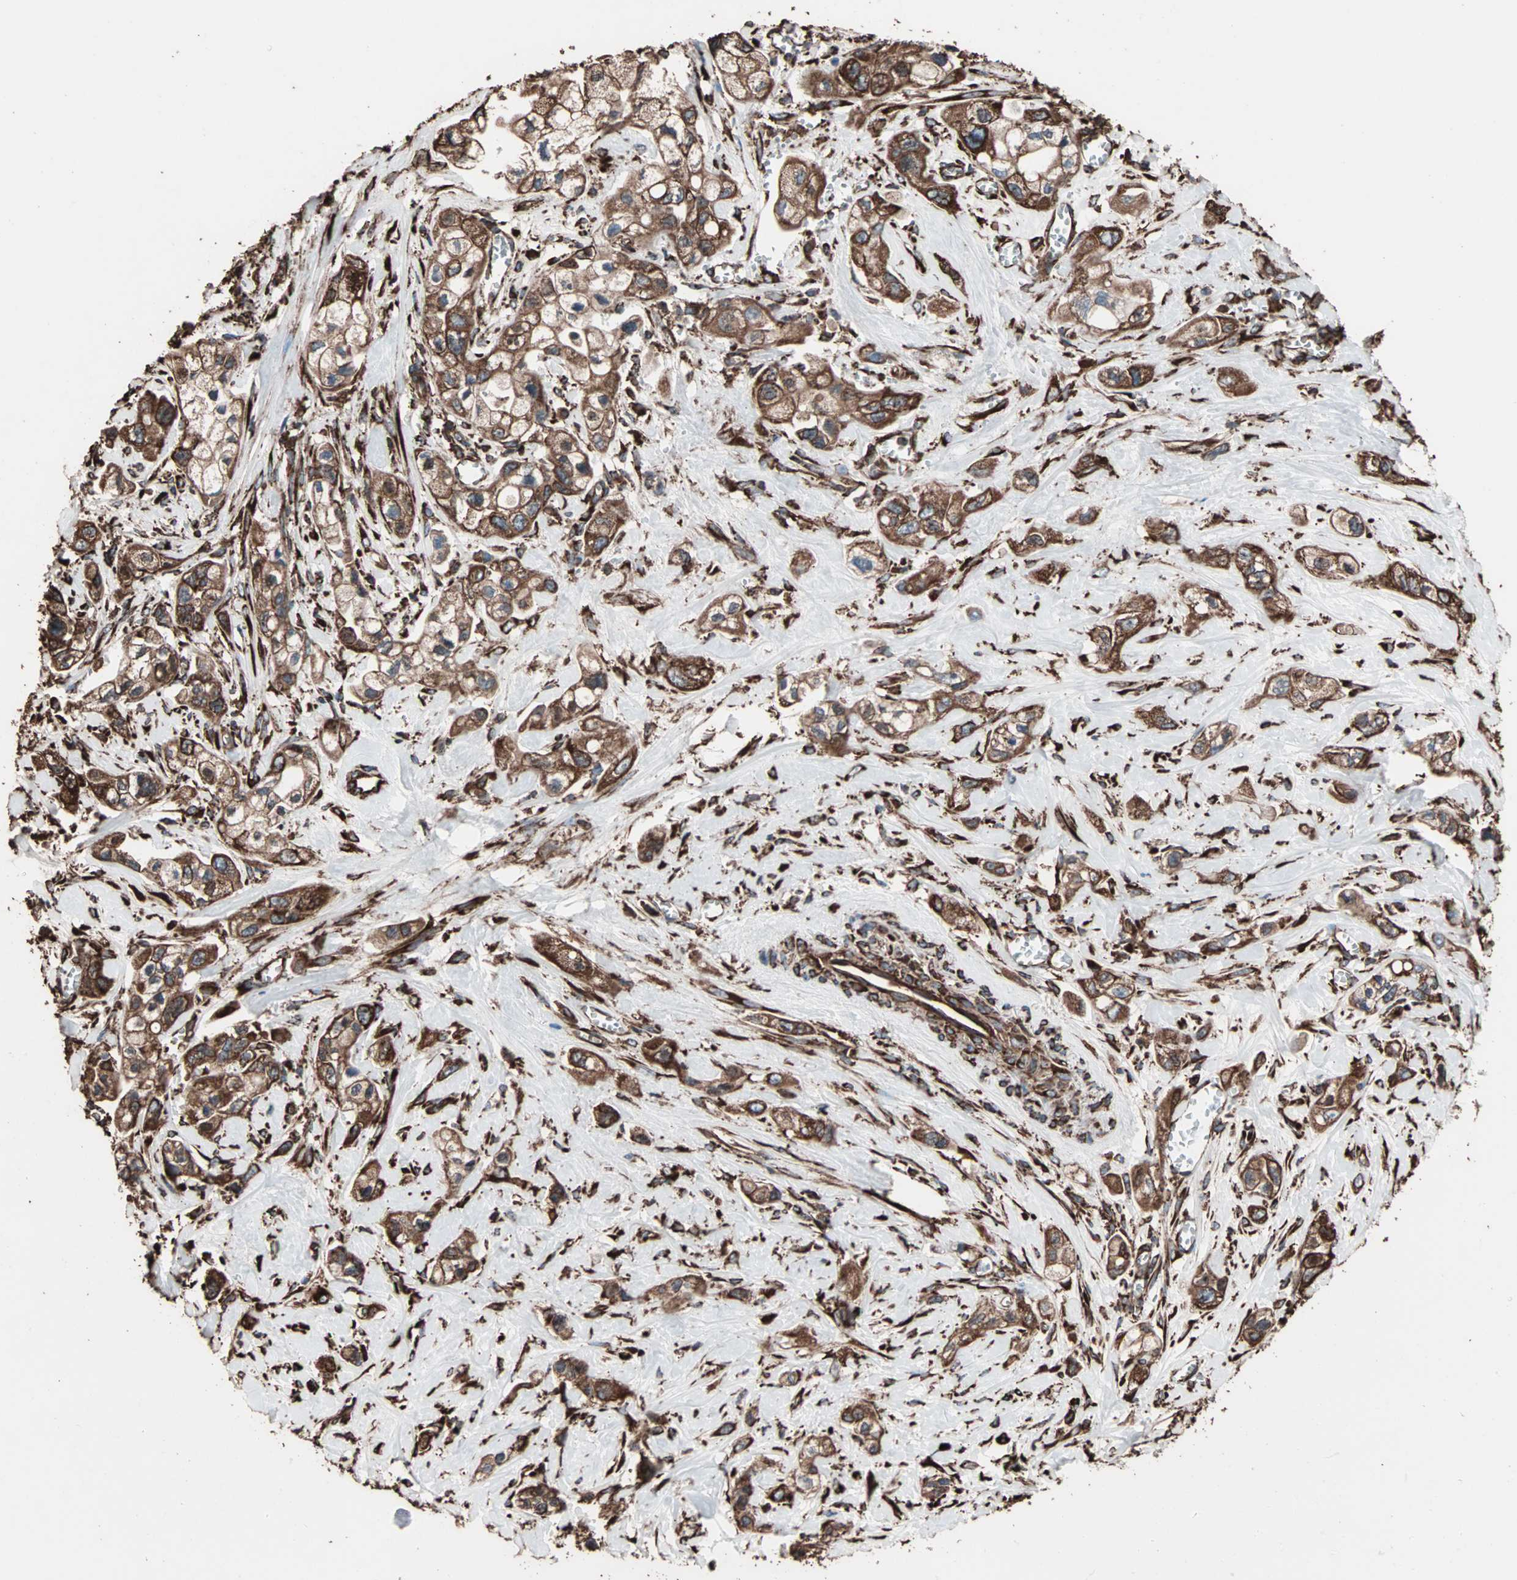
{"staining": {"intensity": "strong", "quantity": ">75%", "location": "cytoplasmic/membranous"}, "tissue": "pancreatic cancer", "cell_type": "Tumor cells", "image_type": "cancer", "snomed": [{"axis": "morphology", "description": "Adenocarcinoma, NOS"}, {"axis": "topography", "description": "Pancreas"}], "caption": "A high-resolution micrograph shows IHC staining of pancreatic adenocarcinoma, which exhibits strong cytoplasmic/membranous expression in approximately >75% of tumor cells.", "gene": "HSP90B1", "patient": {"sex": "male", "age": 74}}